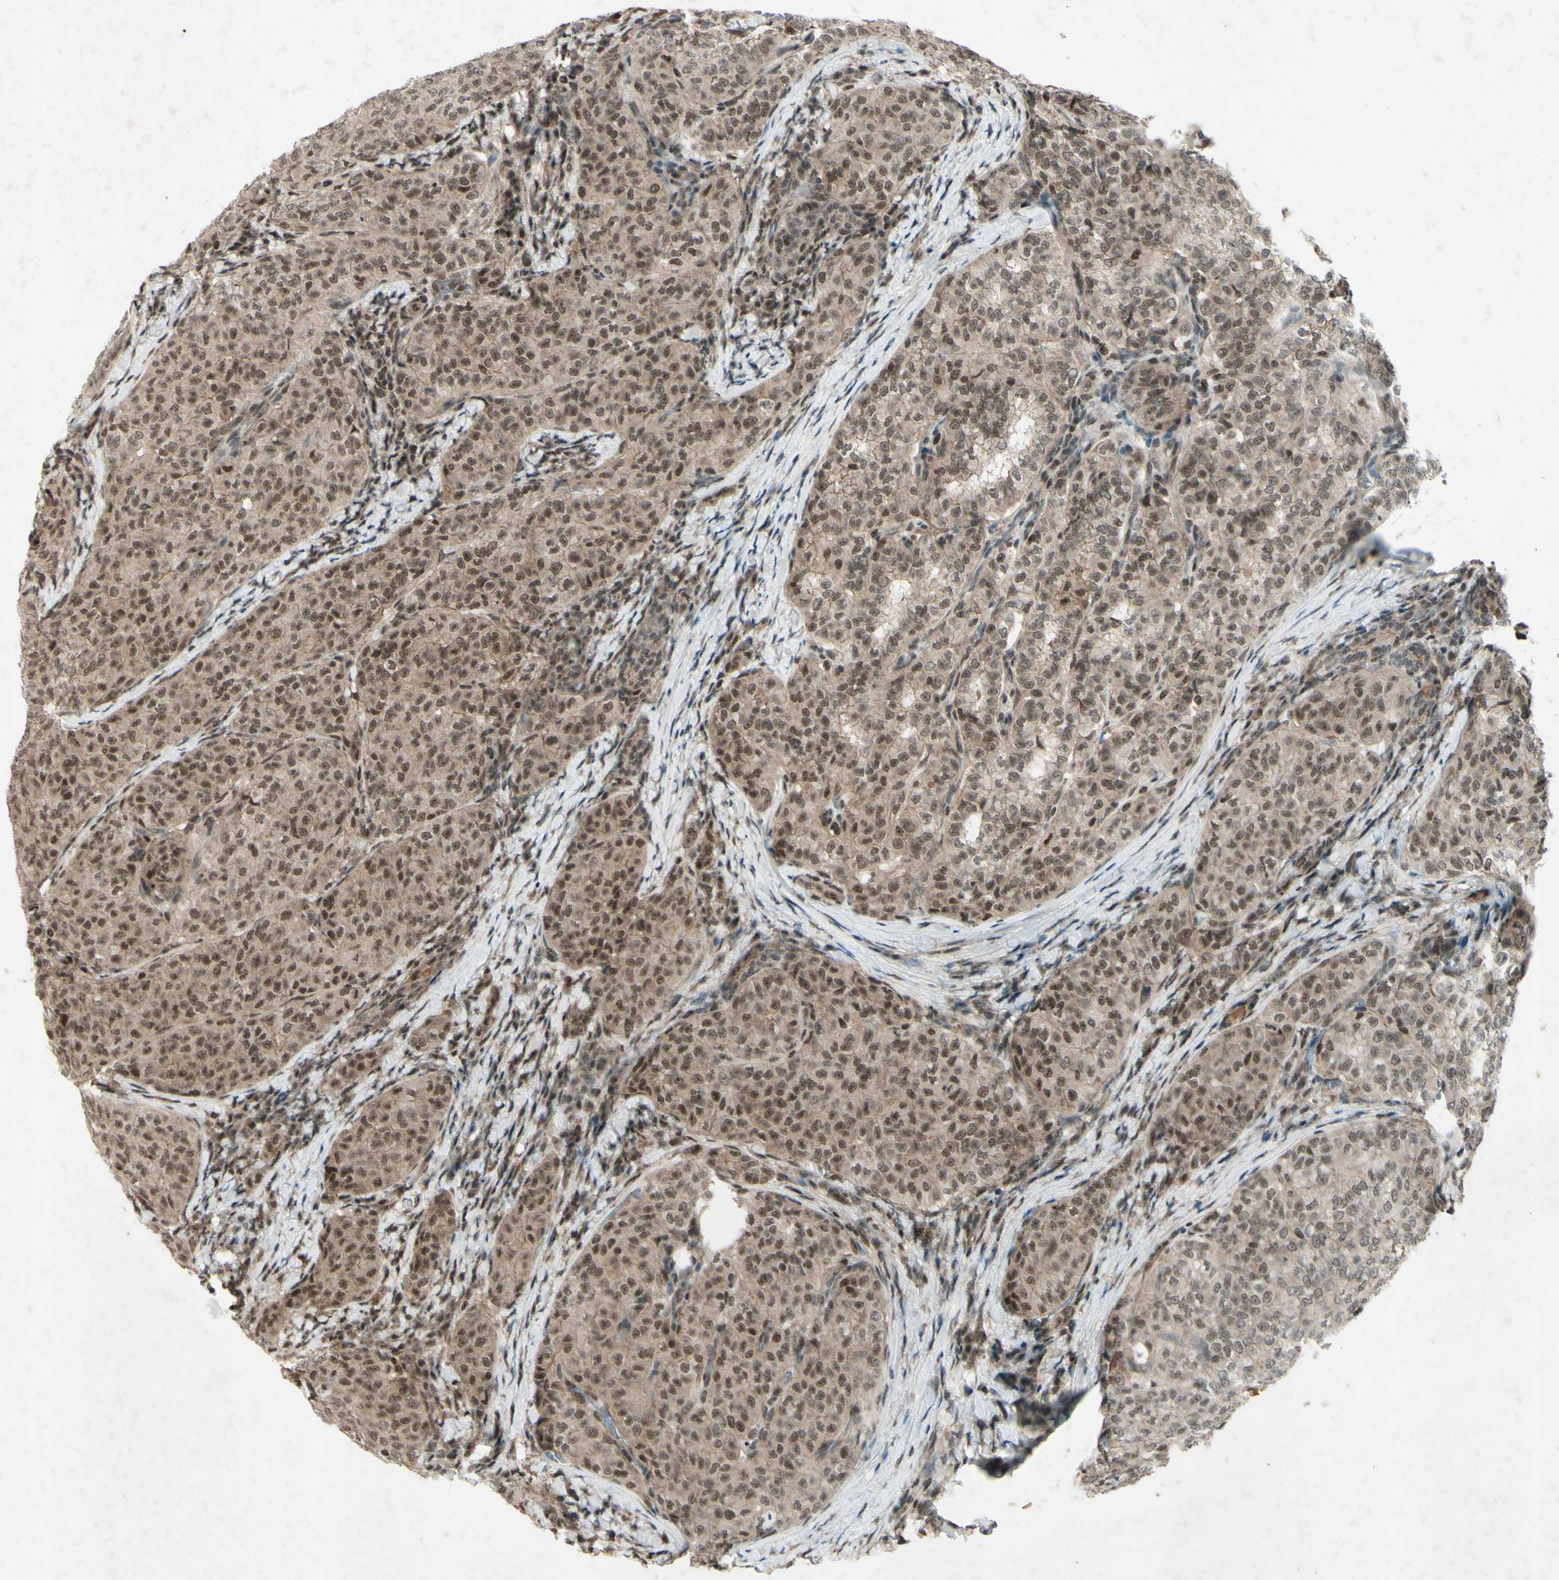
{"staining": {"intensity": "moderate", "quantity": ">75%", "location": "cytoplasmic/membranous,nuclear"}, "tissue": "thyroid cancer", "cell_type": "Tumor cells", "image_type": "cancer", "snomed": [{"axis": "morphology", "description": "Normal tissue, NOS"}, {"axis": "morphology", "description": "Papillary adenocarcinoma, NOS"}, {"axis": "topography", "description": "Thyroid gland"}], "caption": "A high-resolution image shows immunohistochemistry (IHC) staining of papillary adenocarcinoma (thyroid), which demonstrates moderate cytoplasmic/membranous and nuclear positivity in about >75% of tumor cells.", "gene": "SNW1", "patient": {"sex": "female", "age": 30}}